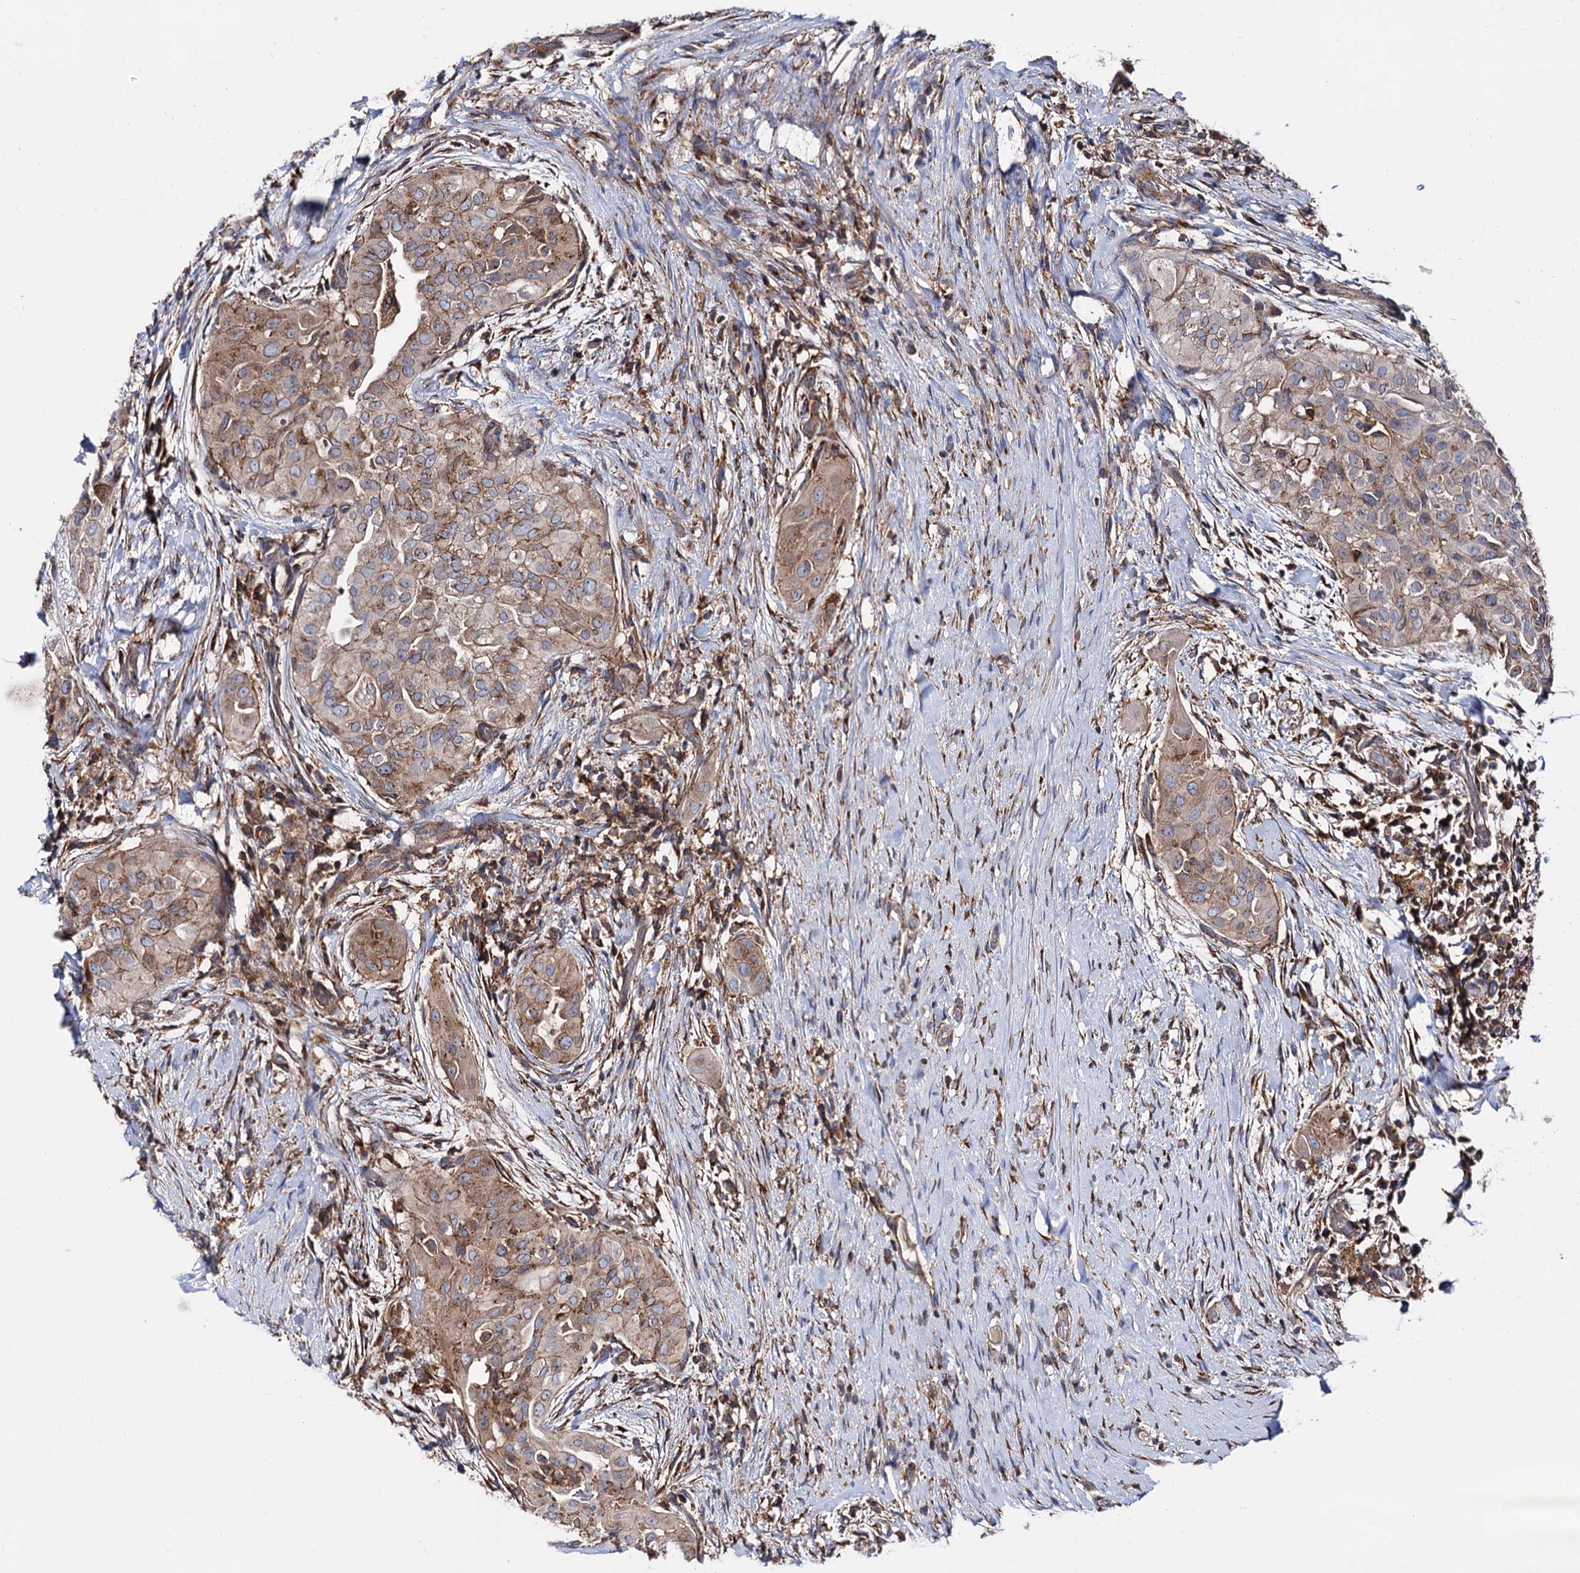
{"staining": {"intensity": "weak", "quantity": "<25%", "location": "cytoplasmic/membranous"}, "tissue": "thyroid cancer", "cell_type": "Tumor cells", "image_type": "cancer", "snomed": [{"axis": "morphology", "description": "Papillary adenocarcinoma, NOS"}, {"axis": "topography", "description": "Thyroid gland"}], "caption": "Image shows no significant protein staining in tumor cells of thyroid papillary adenocarcinoma.", "gene": "DEF6", "patient": {"sex": "female", "age": 59}}